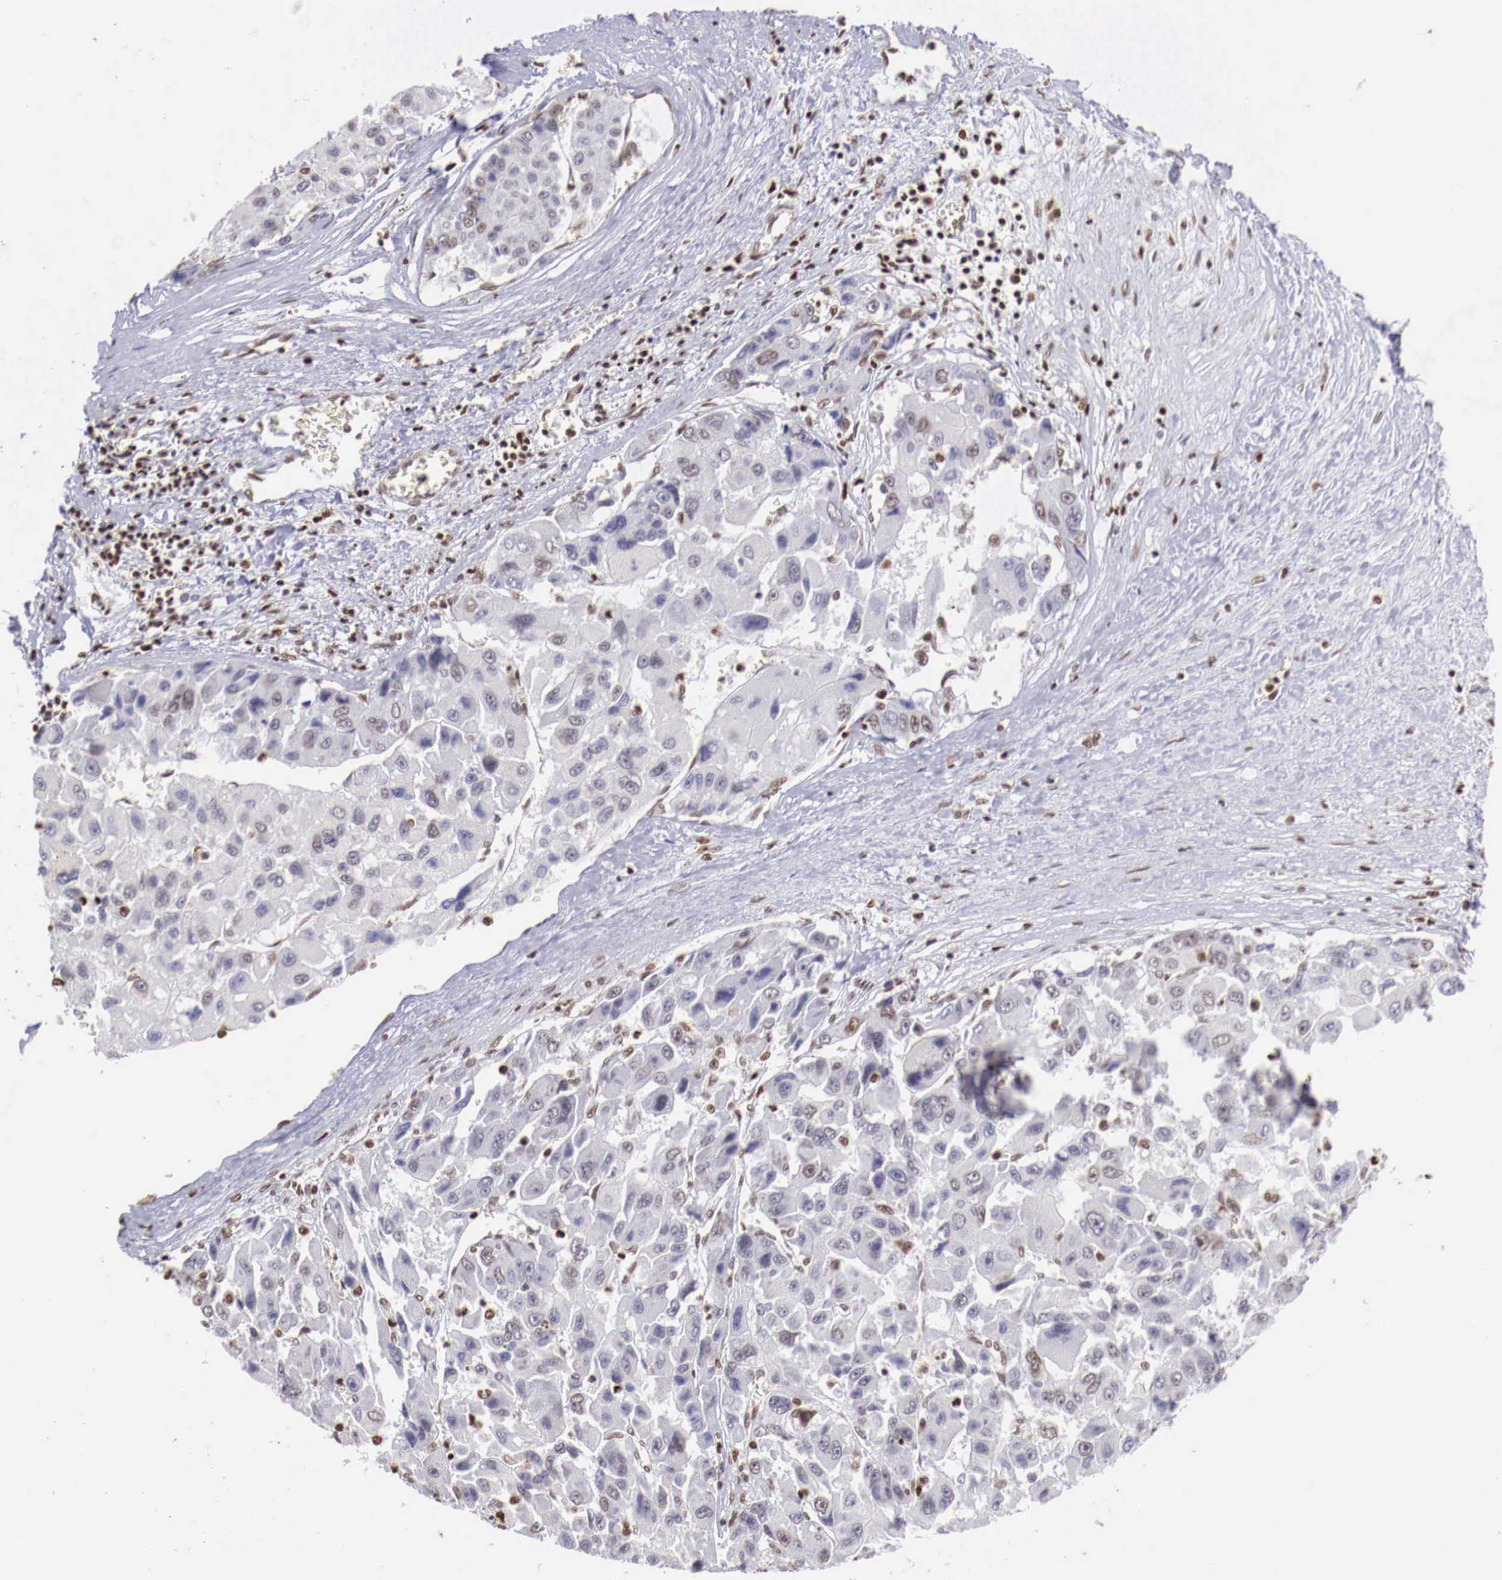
{"staining": {"intensity": "weak", "quantity": "<25%", "location": "none"}, "tissue": "liver cancer", "cell_type": "Tumor cells", "image_type": "cancer", "snomed": [{"axis": "morphology", "description": "Carcinoma, Hepatocellular, NOS"}, {"axis": "topography", "description": "Liver"}], "caption": "DAB immunohistochemical staining of hepatocellular carcinoma (liver) displays no significant staining in tumor cells.", "gene": "MAX", "patient": {"sex": "male", "age": 64}}